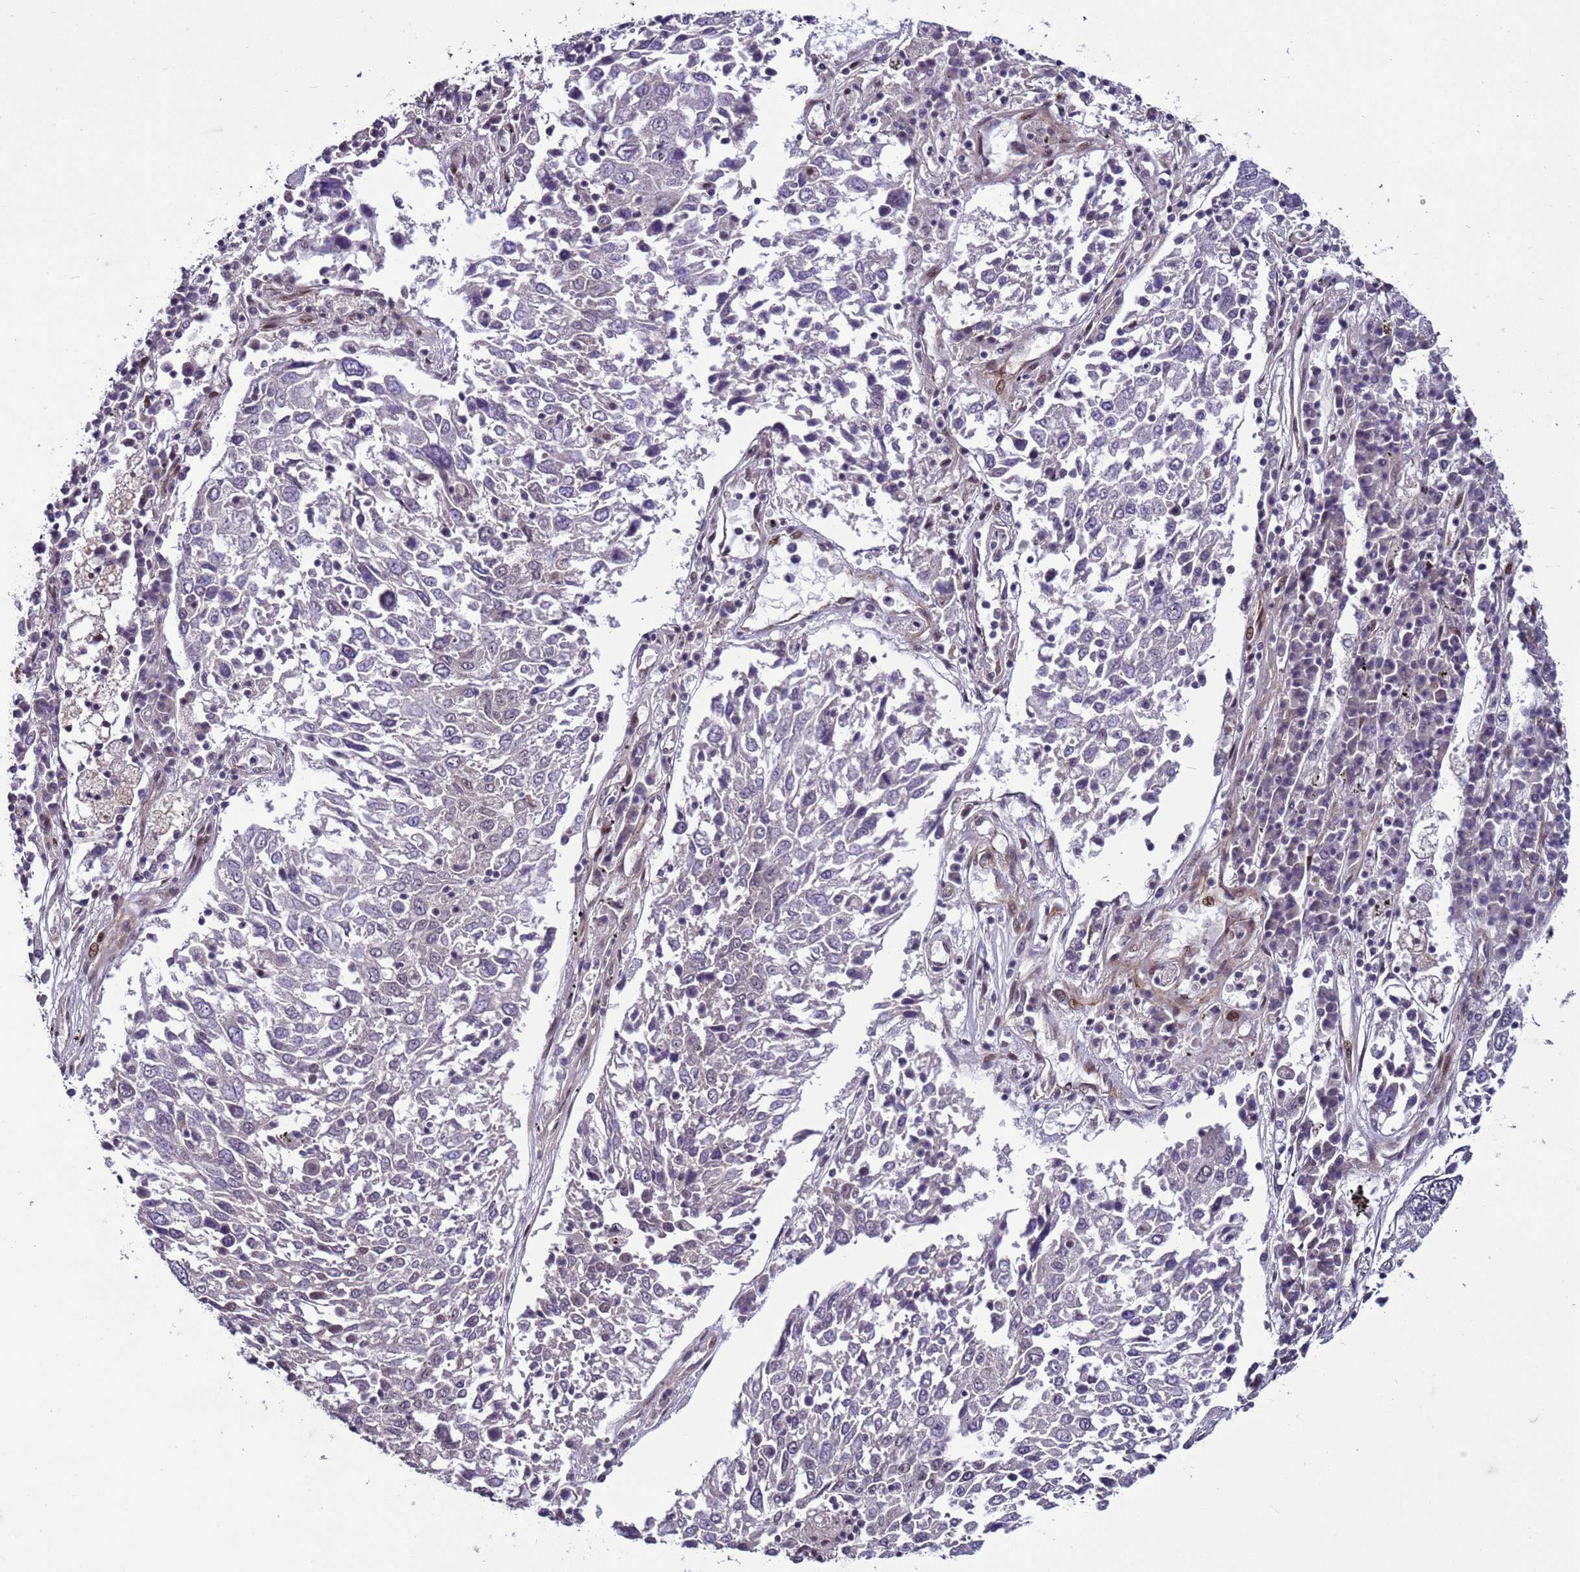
{"staining": {"intensity": "negative", "quantity": "none", "location": "none"}, "tissue": "lung cancer", "cell_type": "Tumor cells", "image_type": "cancer", "snomed": [{"axis": "morphology", "description": "Squamous cell carcinoma, NOS"}, {"axis": "topography", "description": "Lung"}], "caption": "DAB (3,3'-diaminobenzidine) immunohistochemical staining of human lung cancer exhibits no significant expression in tumor cells. (Brightfield microscopy of DAB immunohistochemistry at high magnification).", "gene": "SHC3", "patient": {"sex": "male", "age": 65}}